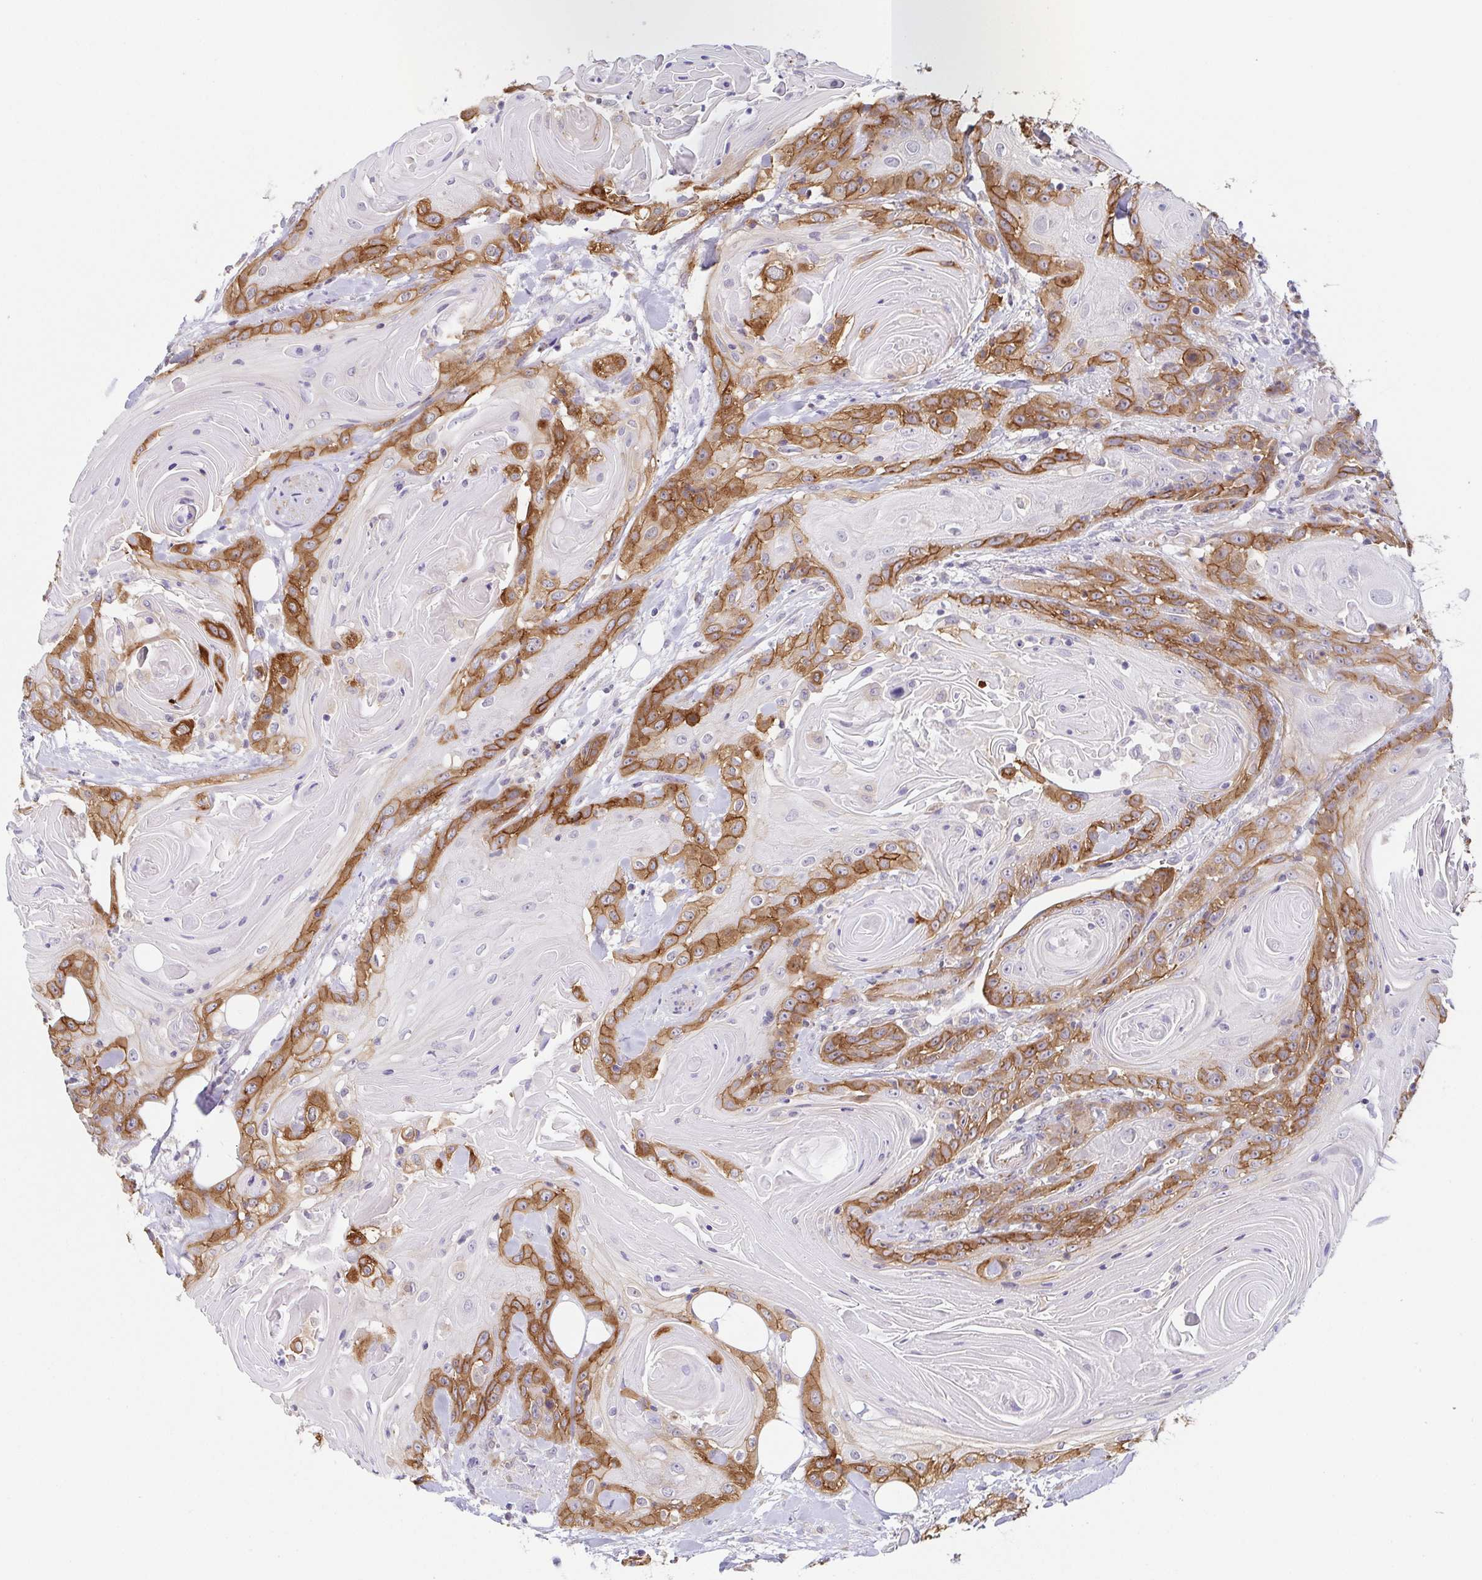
{"staining": {"intensity": "strong", "quantity": "25%-75%", "location": "cytoplasmic/membranous"}, "tissue": "head and neck cancer", "cell_type": "Tumor cells", "image_type": "cancer", "snomed": [{"axis": "morphology", "description": "Squamous cell carcinoma, NOS"}, {"axis": "topography", "description": "Head-Neck"}], "caption": "High-magnification brightfield microscopy of head and neck squamous cell carcinoma stained with DAB (brown) and counterstained with hematoxylin (blue). tumor cells exhibit strong cytoplasmic/membranous positivity is appreciated in approximately25%-75% of cells.", "gene": "COL17A1", "patient": {"sex": "female", "age": 84}}